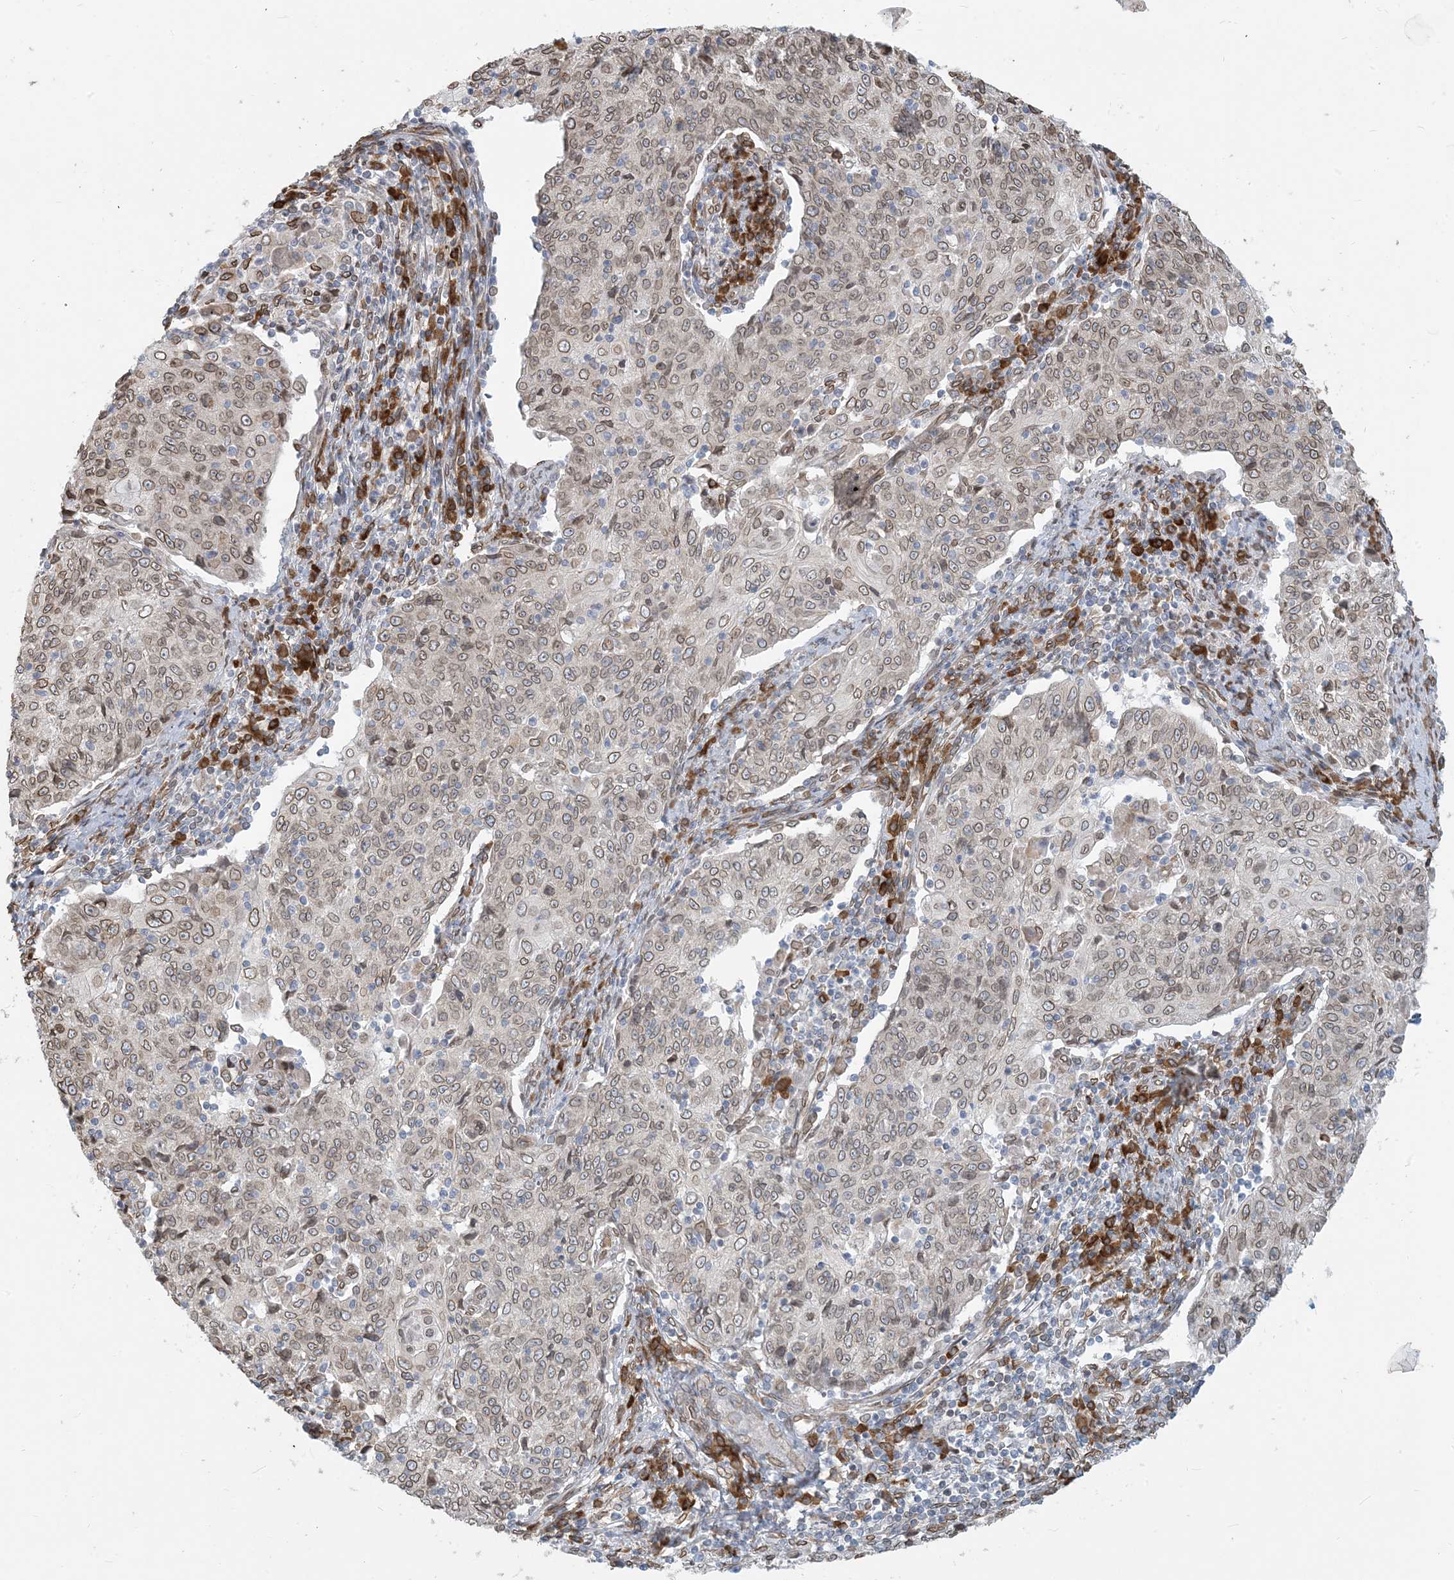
{"staining": {"intensity": "weak", "quantity": ">75%", "location": "cytoplasmic/membranous,nuclear"}, "tissue": "cervical cancer", "cell_type": "Tumor cells", "image_type": "cancer", "snomed": [{"axis": "morphology", "description": "Squamous cell carcinoma, NOS"}, {"axis": "topography", "description": "Cervix"}], "caption": "Protein staining demonstrates weak cytoplasmic/membranous and nuclear expression in approximately >75% of tumor cells in cervical squamous cell carcinoma.", "gene": "WWP1", "patient": {"sex": "female", "age": 48}}